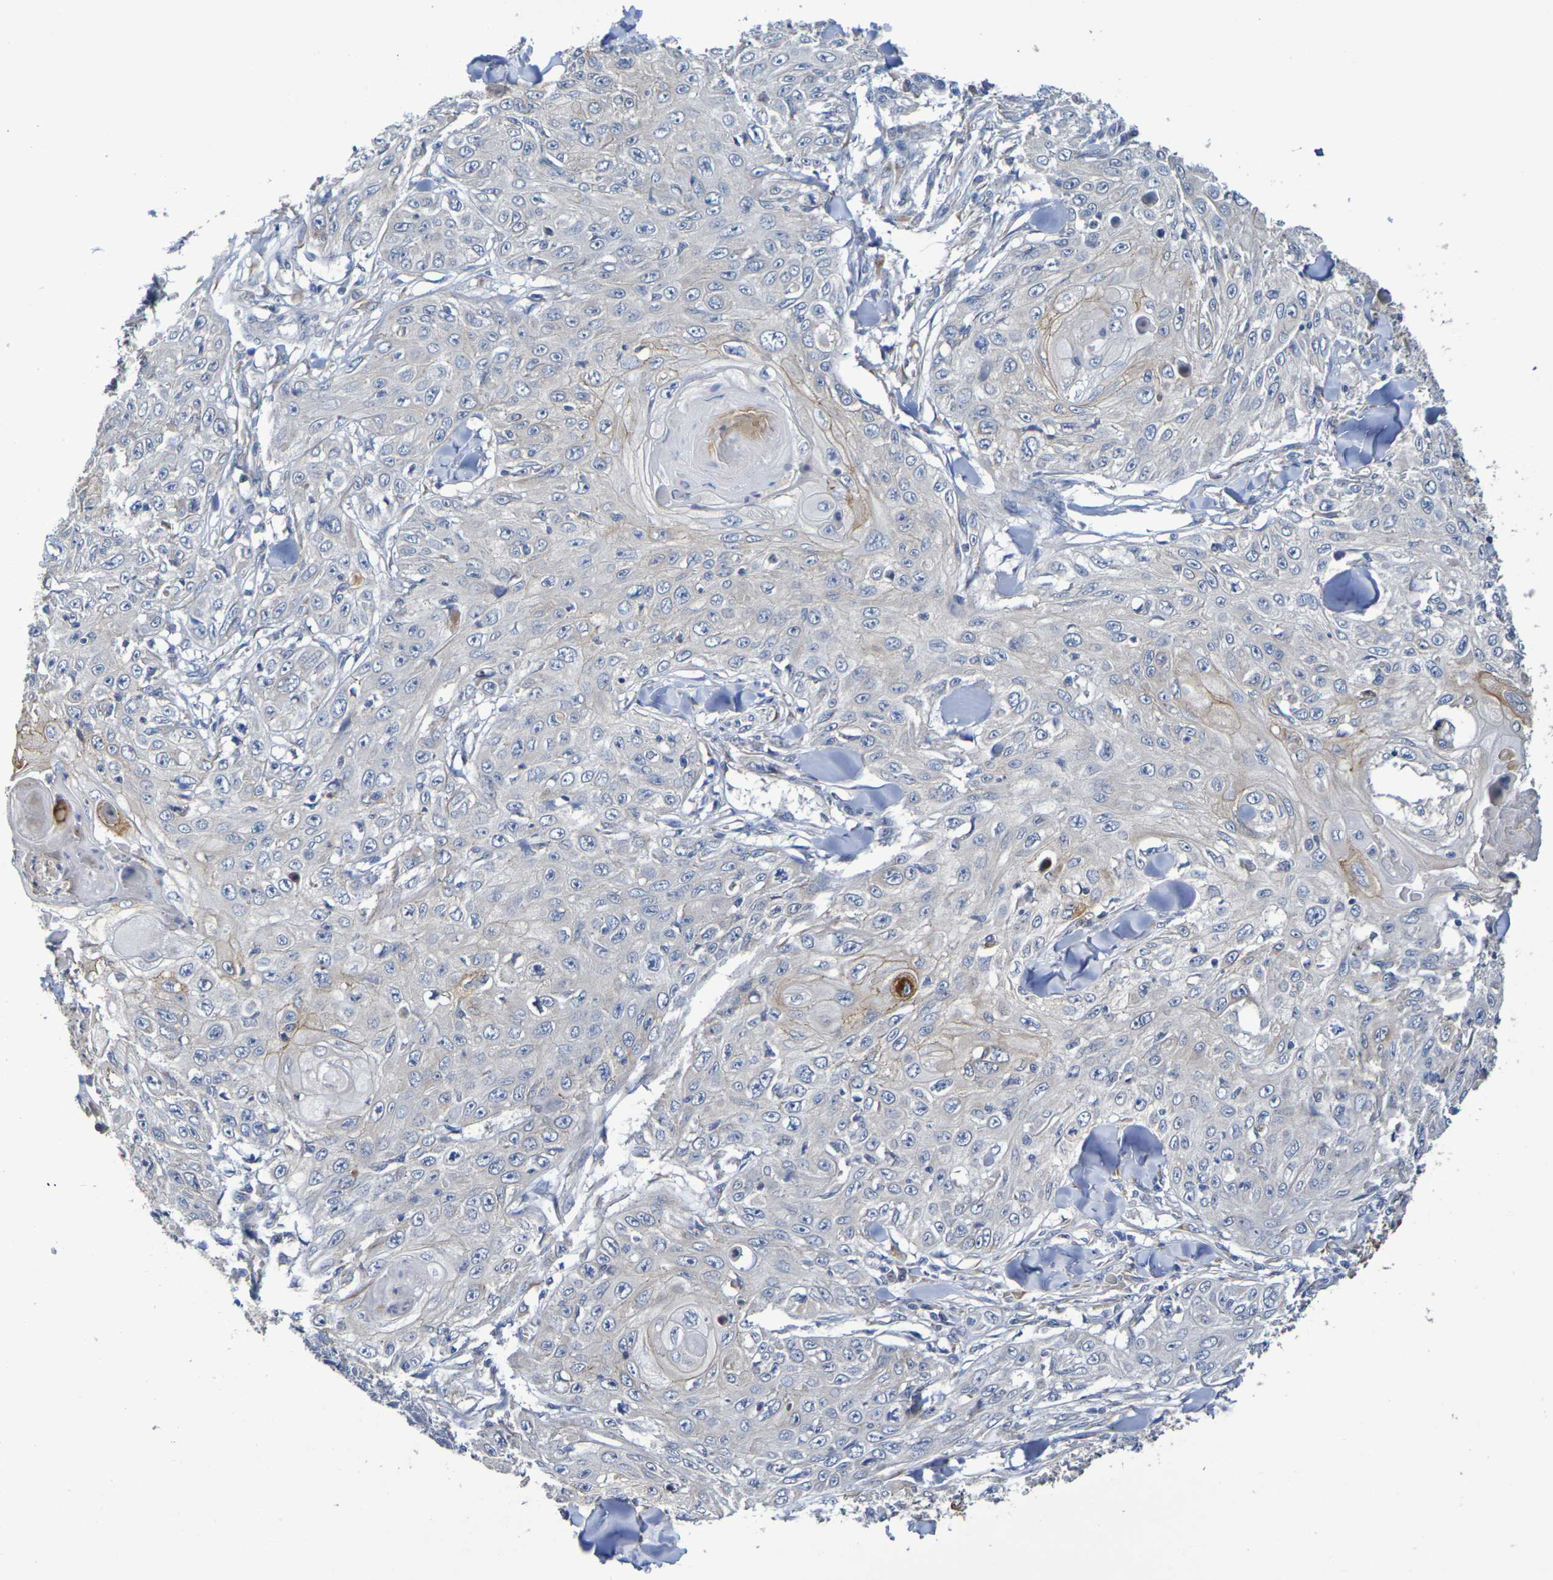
{"staining": {"intensity": "weak", "quantity": "<25%", "location": "cytoplasmic/membranous"}, "tissue": "skin cancer", "cell_type": "Tumor cells", "image_type": "cancer", "snomed": [{"axis": "morphology", "description": "Squamous cell carcinoma, NOS"}, {"axis": "topography", "description": "Skin"}], "caption": "Tumor cells show no significant protein staining in squamous cell carcinoma (skin).", "gene": "SDC4", "patient": {"sex": "male", "age": 86}}